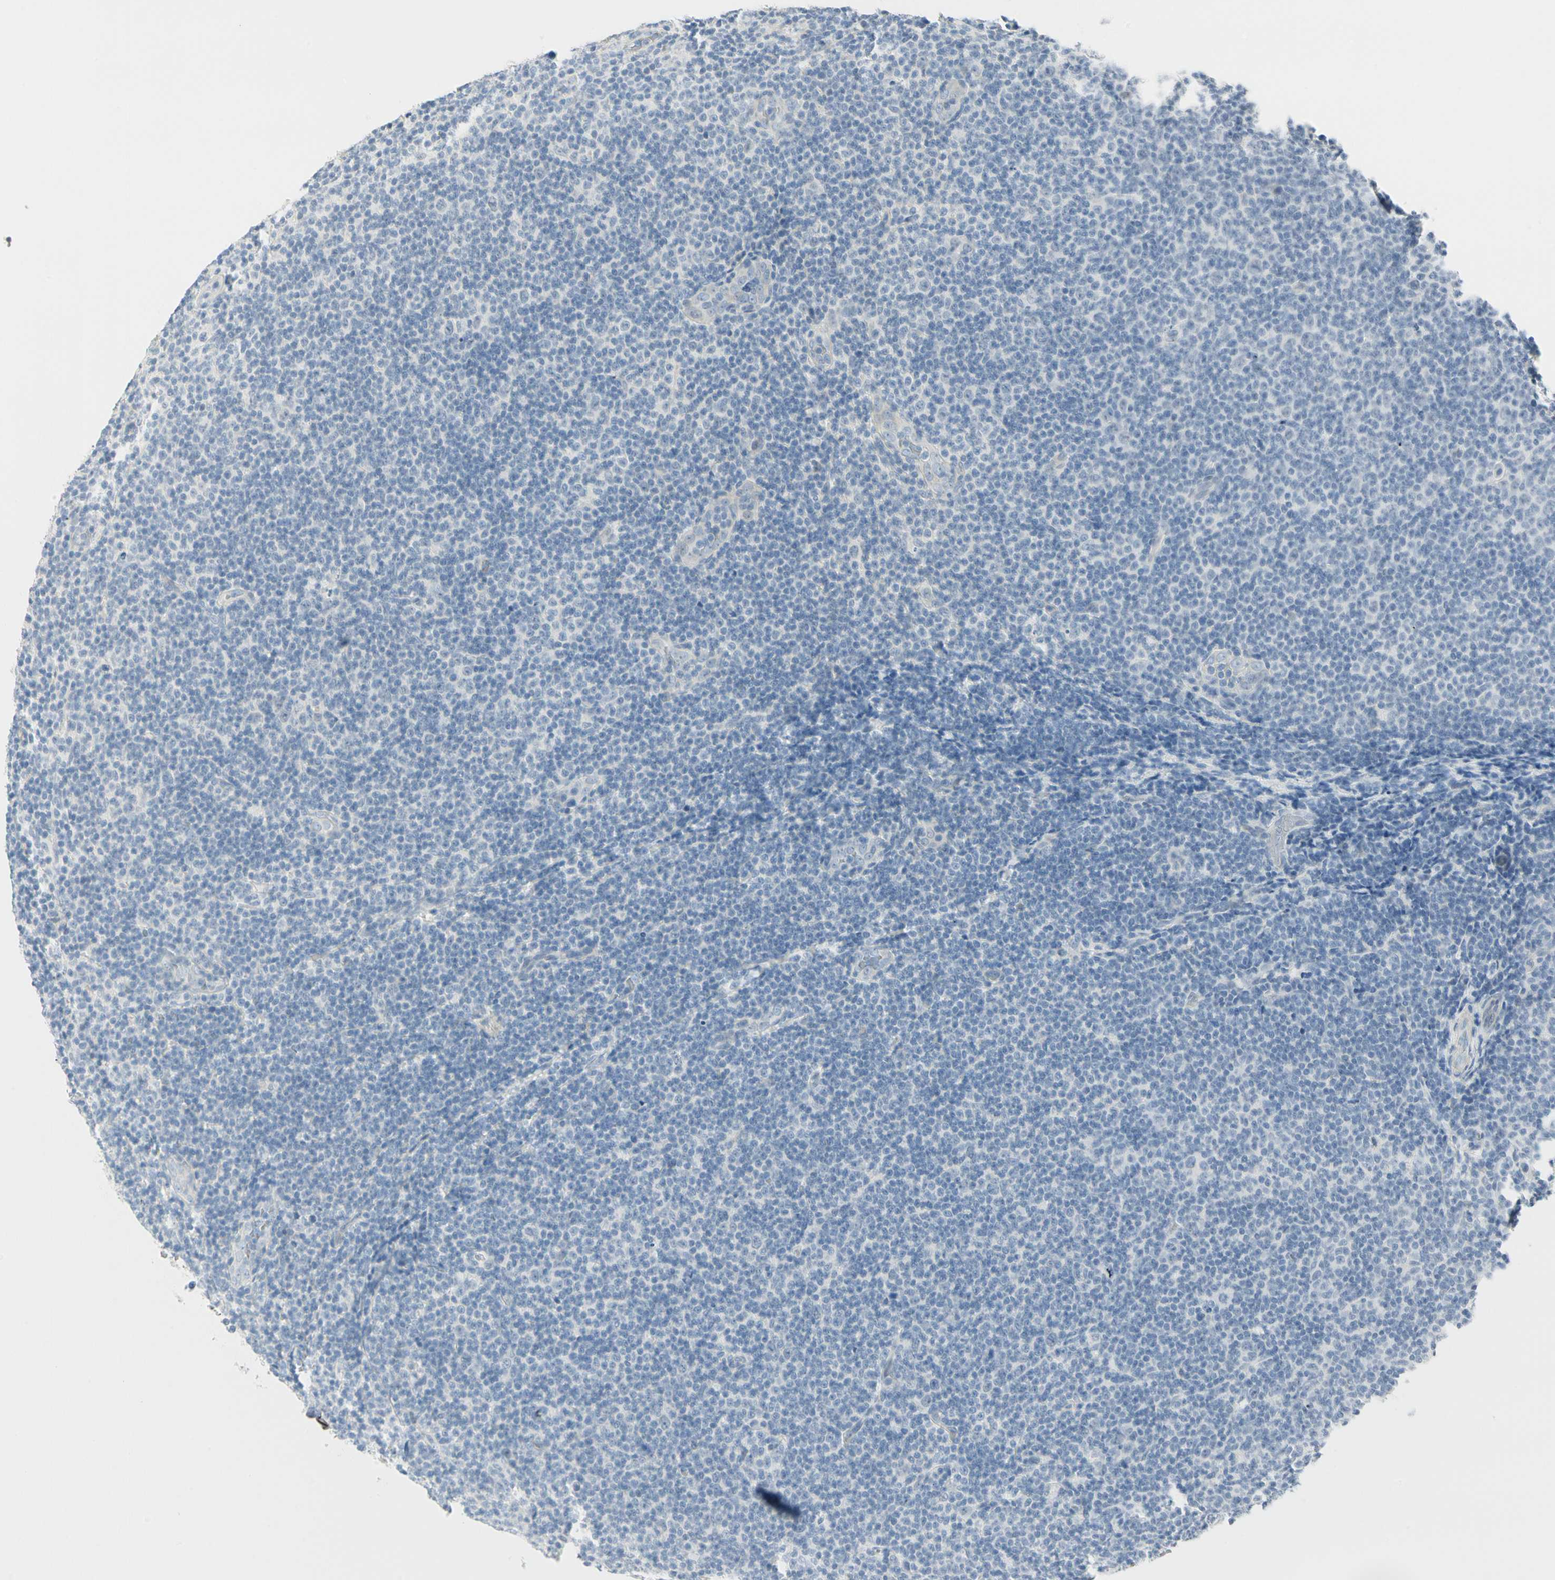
{"staining": {"intensity": "negative", "quantity": "none", "location": "none"}, "tissue": "lymphoma", "cell_type": "Tumor cells", "image_type": "cancer", "snomed": [{"axis": "morphology", "description": "Malignant lymphoma, non-Hodgkin's type, Low grade"}, {"axis": "topography", "description": "Lymph node"}], "caption": "Histopathology image shows no significant protein expression in tumor cells of lymphoma.", "gene": "MLLT10", "patient": {"sex": "male", "age": 83}}